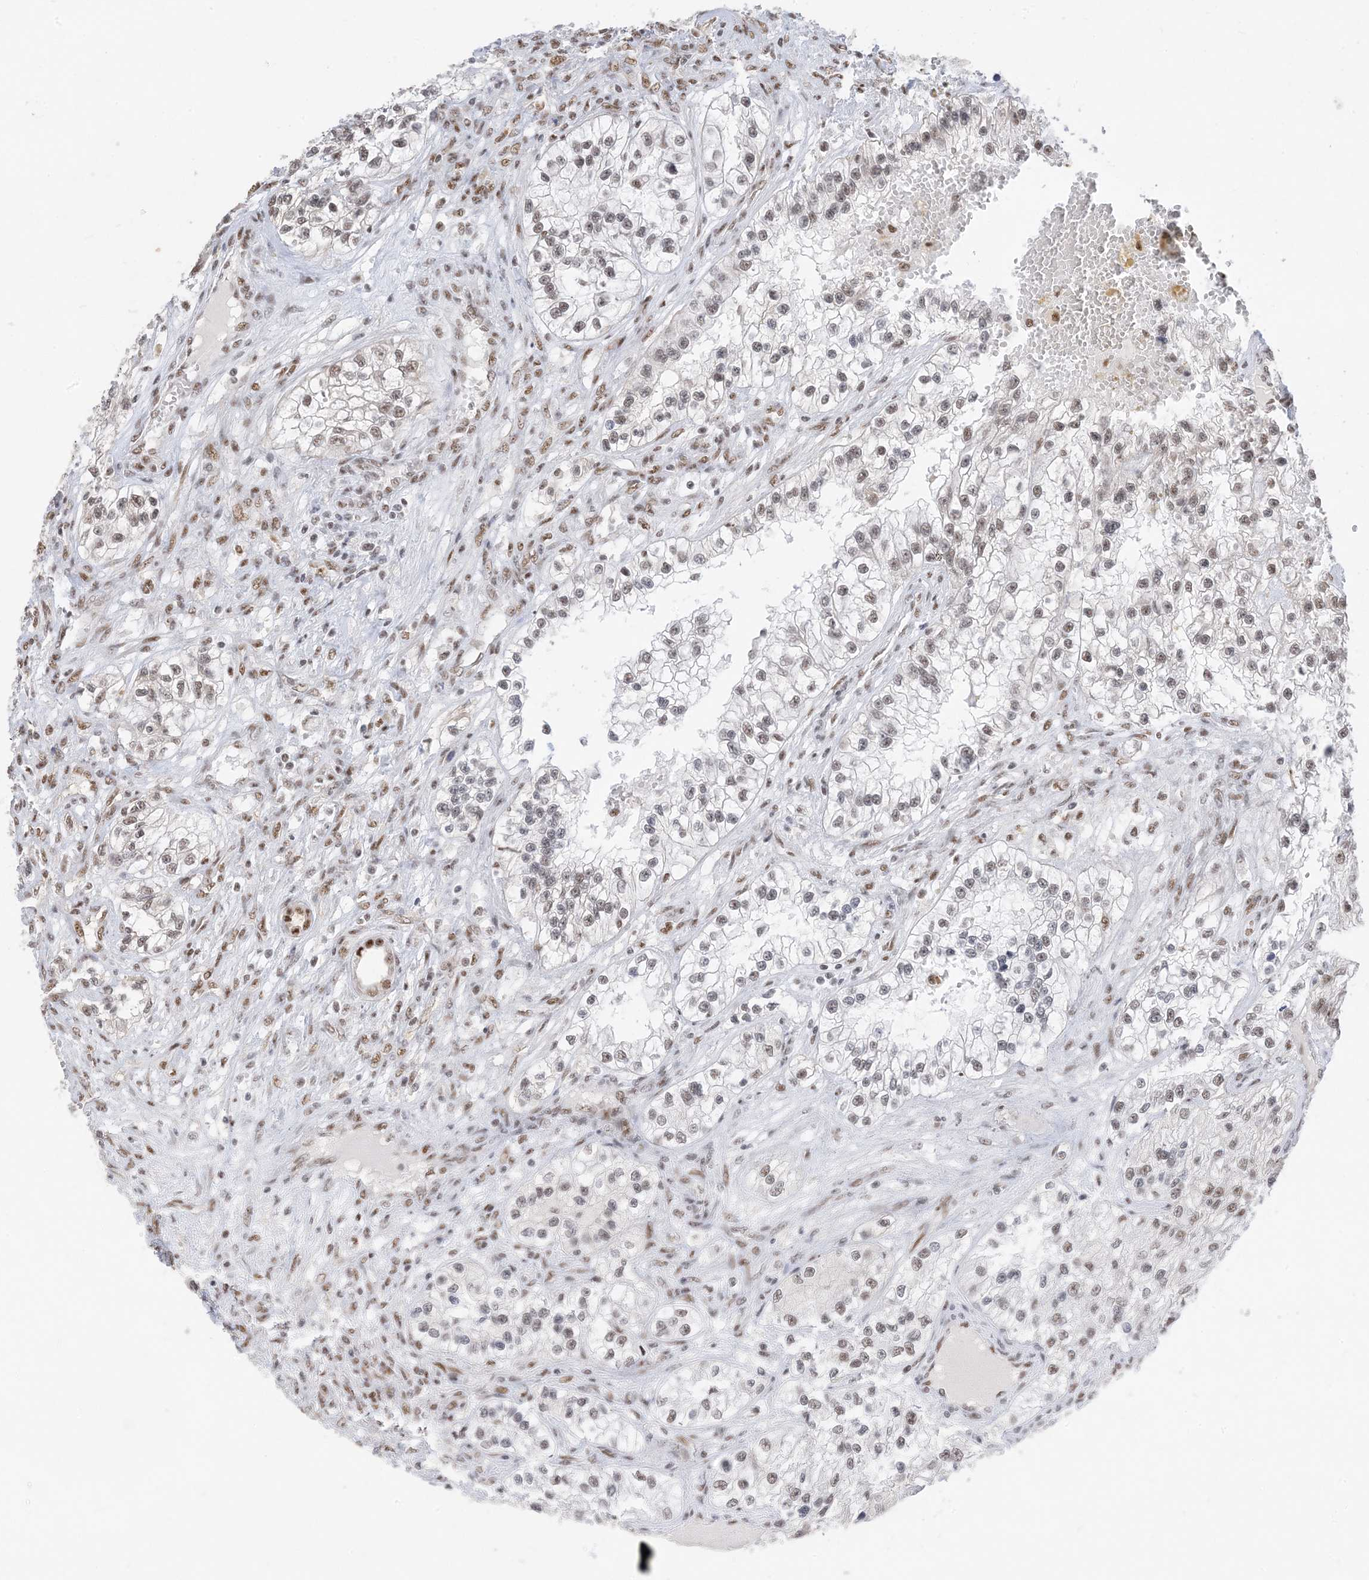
{"staining": {"intensity": "weak", "quantity": "25%-75%", "location": "nuclear"}, "tissue": "renal cancer", "cell_type": "Tumor cells", "image_type": "cancer", "snomed": [{"axis": "morphology", "description": "Adenocarcinoma, NOS"}, {"axis": "topography", "description": "Kidney"}], "caption": "A brown stain shows weak nuclear expression of a protein in human renal adenocarcinoma tumor cells.", "gene": "SF3A3", "patient": {"sex": "female", "age": 57}}